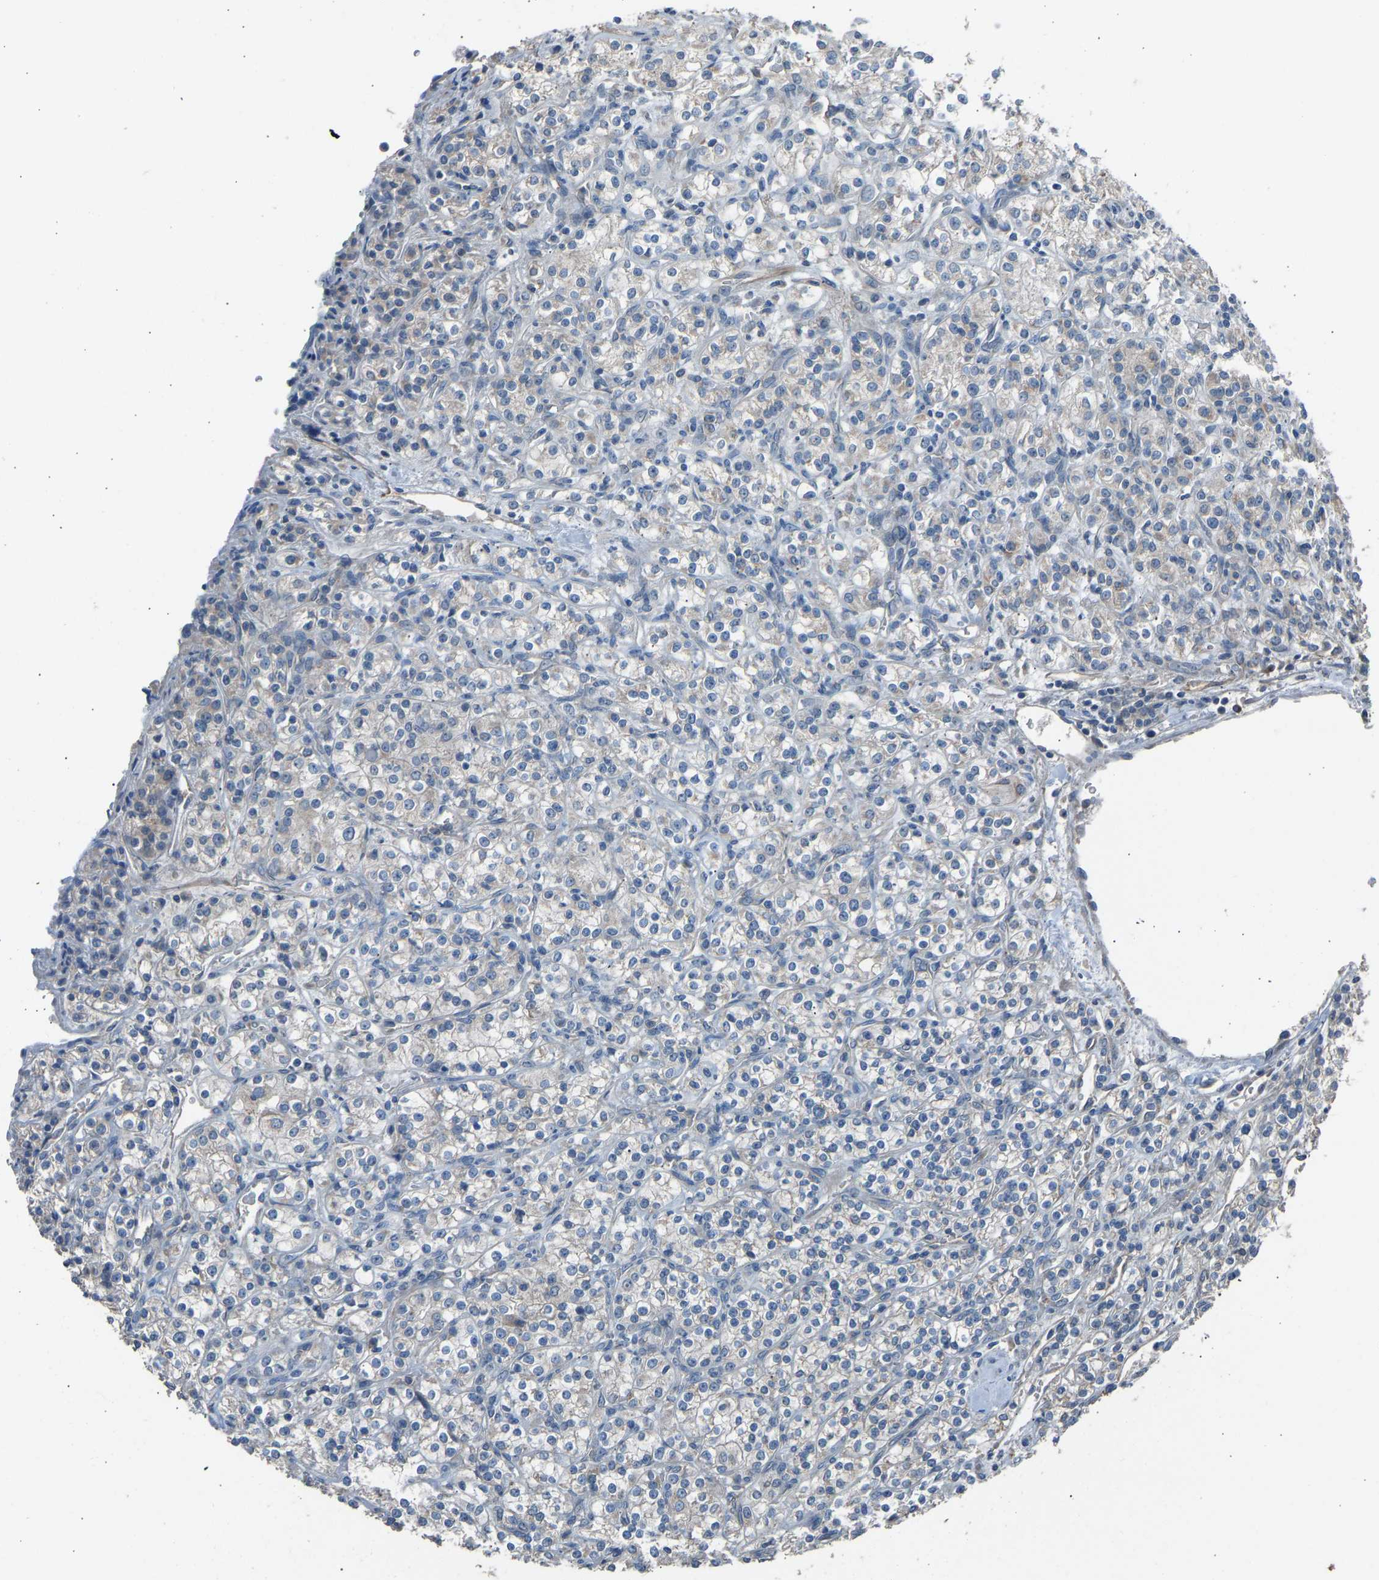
{"staining": {"intensity": "negative", "quantity": "none", "location": "none"}, "tissue": "renal cancer", "cell_type": "Tumor cells", "image_type": "cancer", "snomed": [{"axis": "morphology", "description": "Adenocarcinoma, NOS"}, {"axis": "topography", "description": "Kidney"}], "caption": "A high-resolution image shows immunohistochemistry (IHC) staining of adenocarcinoma (renal), which shows no significant staining in tumor cells. (Stains: DAB (3,3'-diaminobenzidine) immunohistochemistry (IHC) with hematoxylin counter stain, Microscopy: brightfield microscopy at high magnification).", "gene": "TGFBR3", "patient": {"sex": "male", "age": 77}}